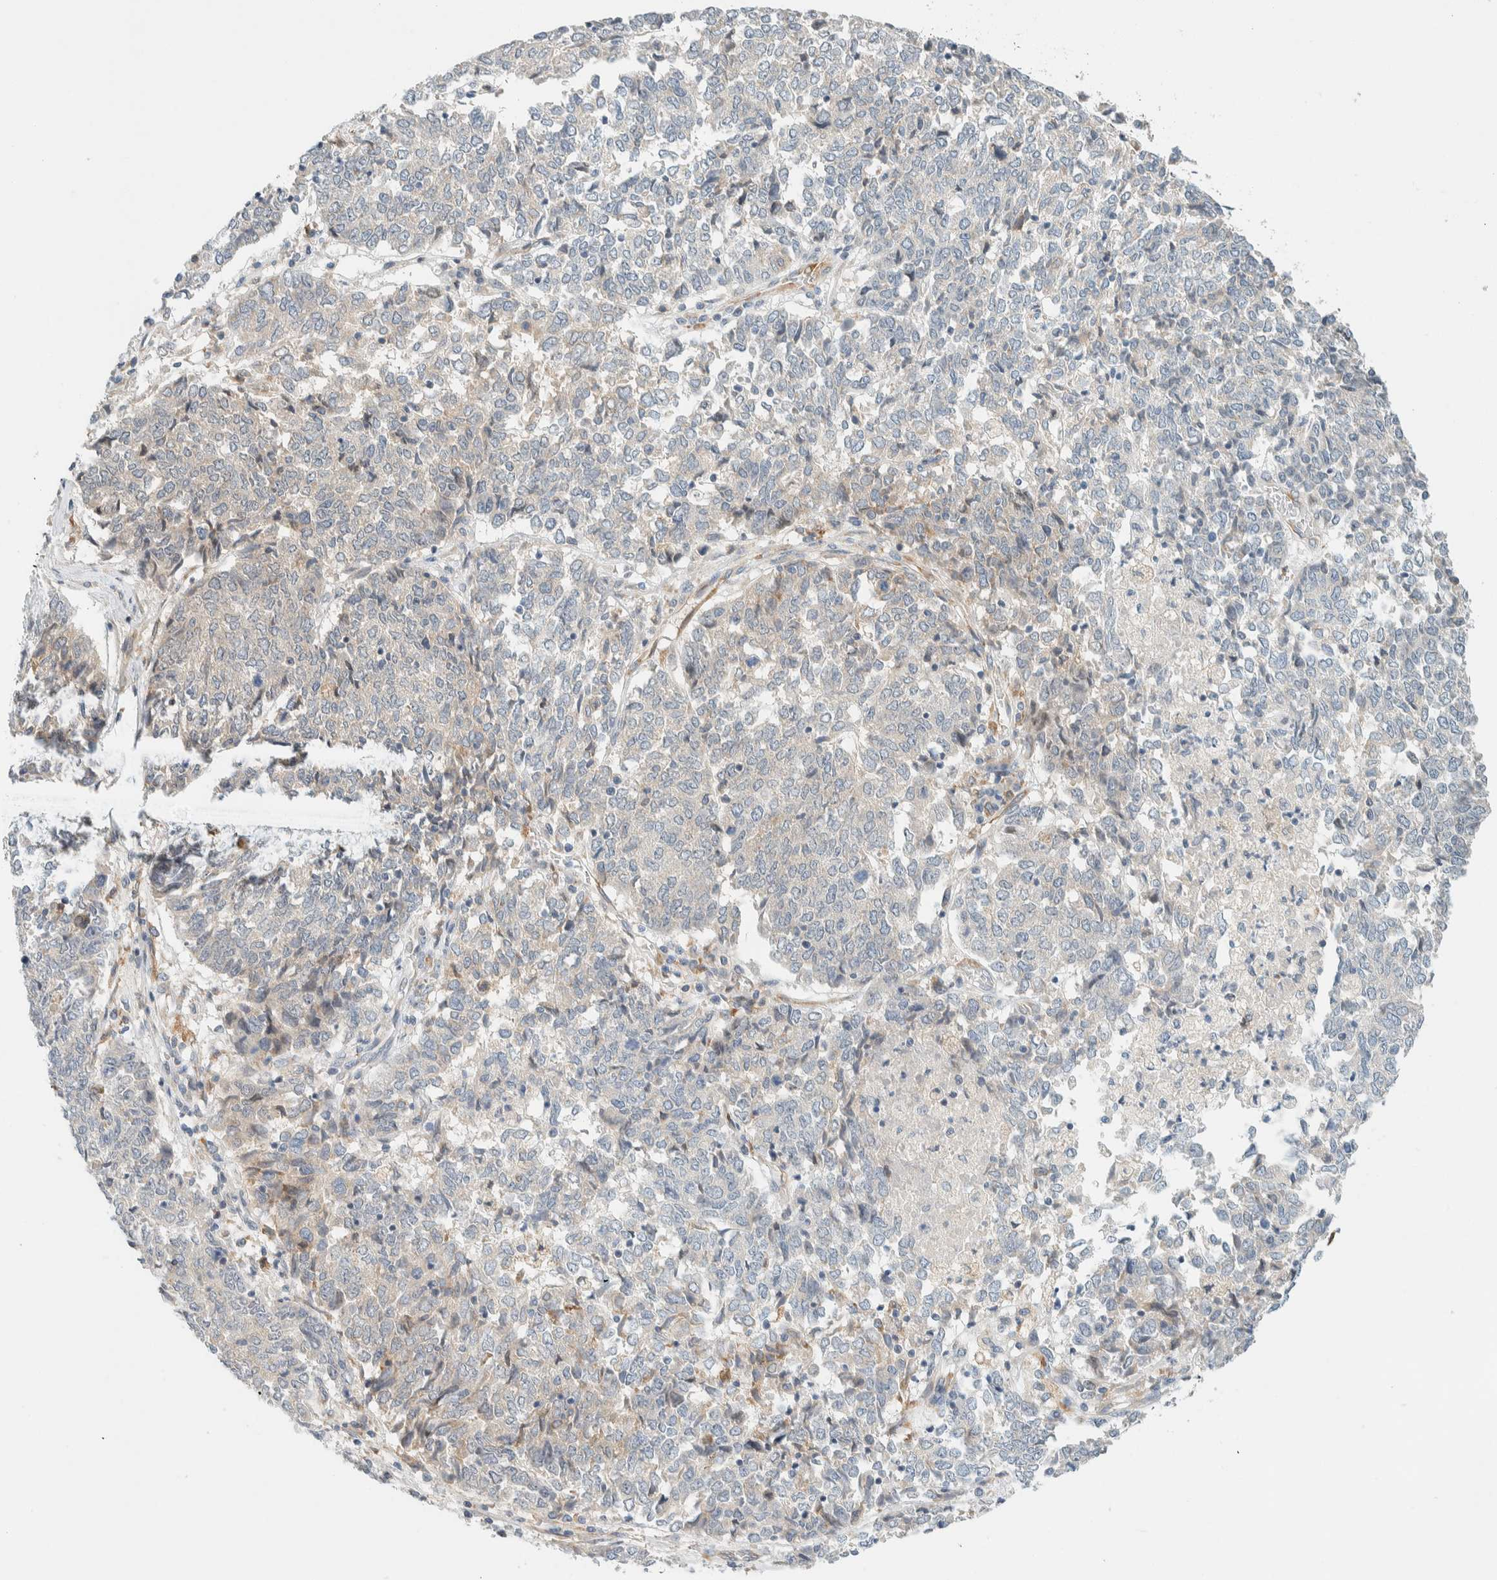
{"staining": {"intensity": "weak", "quantity": "<25%", "location": "cytoplasmic/membranous"}, "tissue": "endometrial cancer", "cell_type": "Tumor cells", "image_type": "cancer", "snomed": [{"axis": "morphology", "description": "Adenocarcinoma, NOS"}, {"axis": "topography", "description": "Endometrium"}], "caption": "Micrograph shows no protein expression in tumor cells of endometrial adenocarcinoma tissue.", "gene": "SUMF2", "patient": {"sex": "female", "age": 80}}